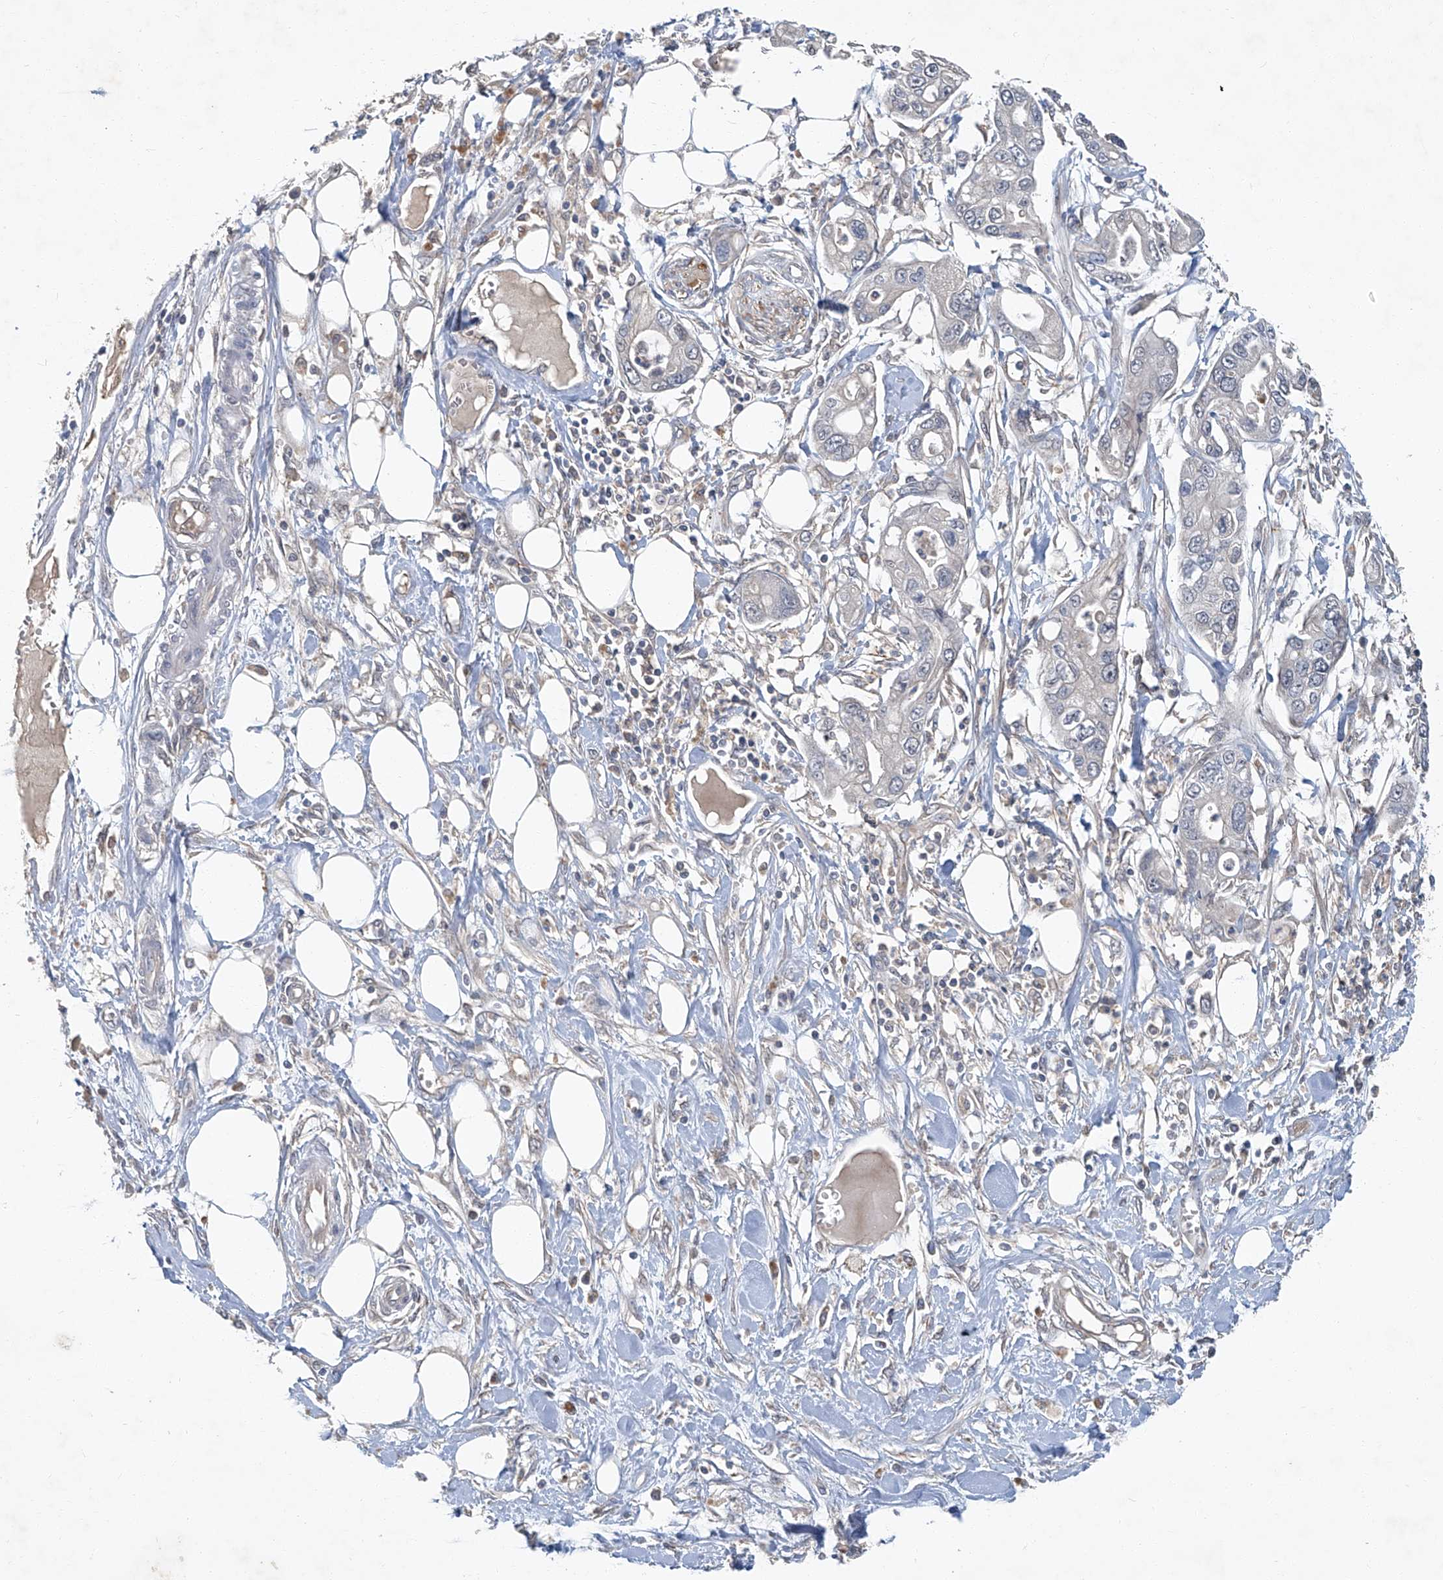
{"staining": {"intensity": "negative", "quantity": "none", "location": "none"}, "tissue": "pancreatic cancer", "cell_type": "Tumor cells", "image_type": "cancer", "snomed": [{"axis": "morphology", "description": "Adenocarcinoma, NOS"}, {"axis": "topography", "description": "Pancreas"}], "caption": "The histopathology image demonstrates no staining of tumor cells in pancreatic adenocarcinoma.", "gene": "ANKRD34A", "patient": {"sex": "male", "age": 68}}